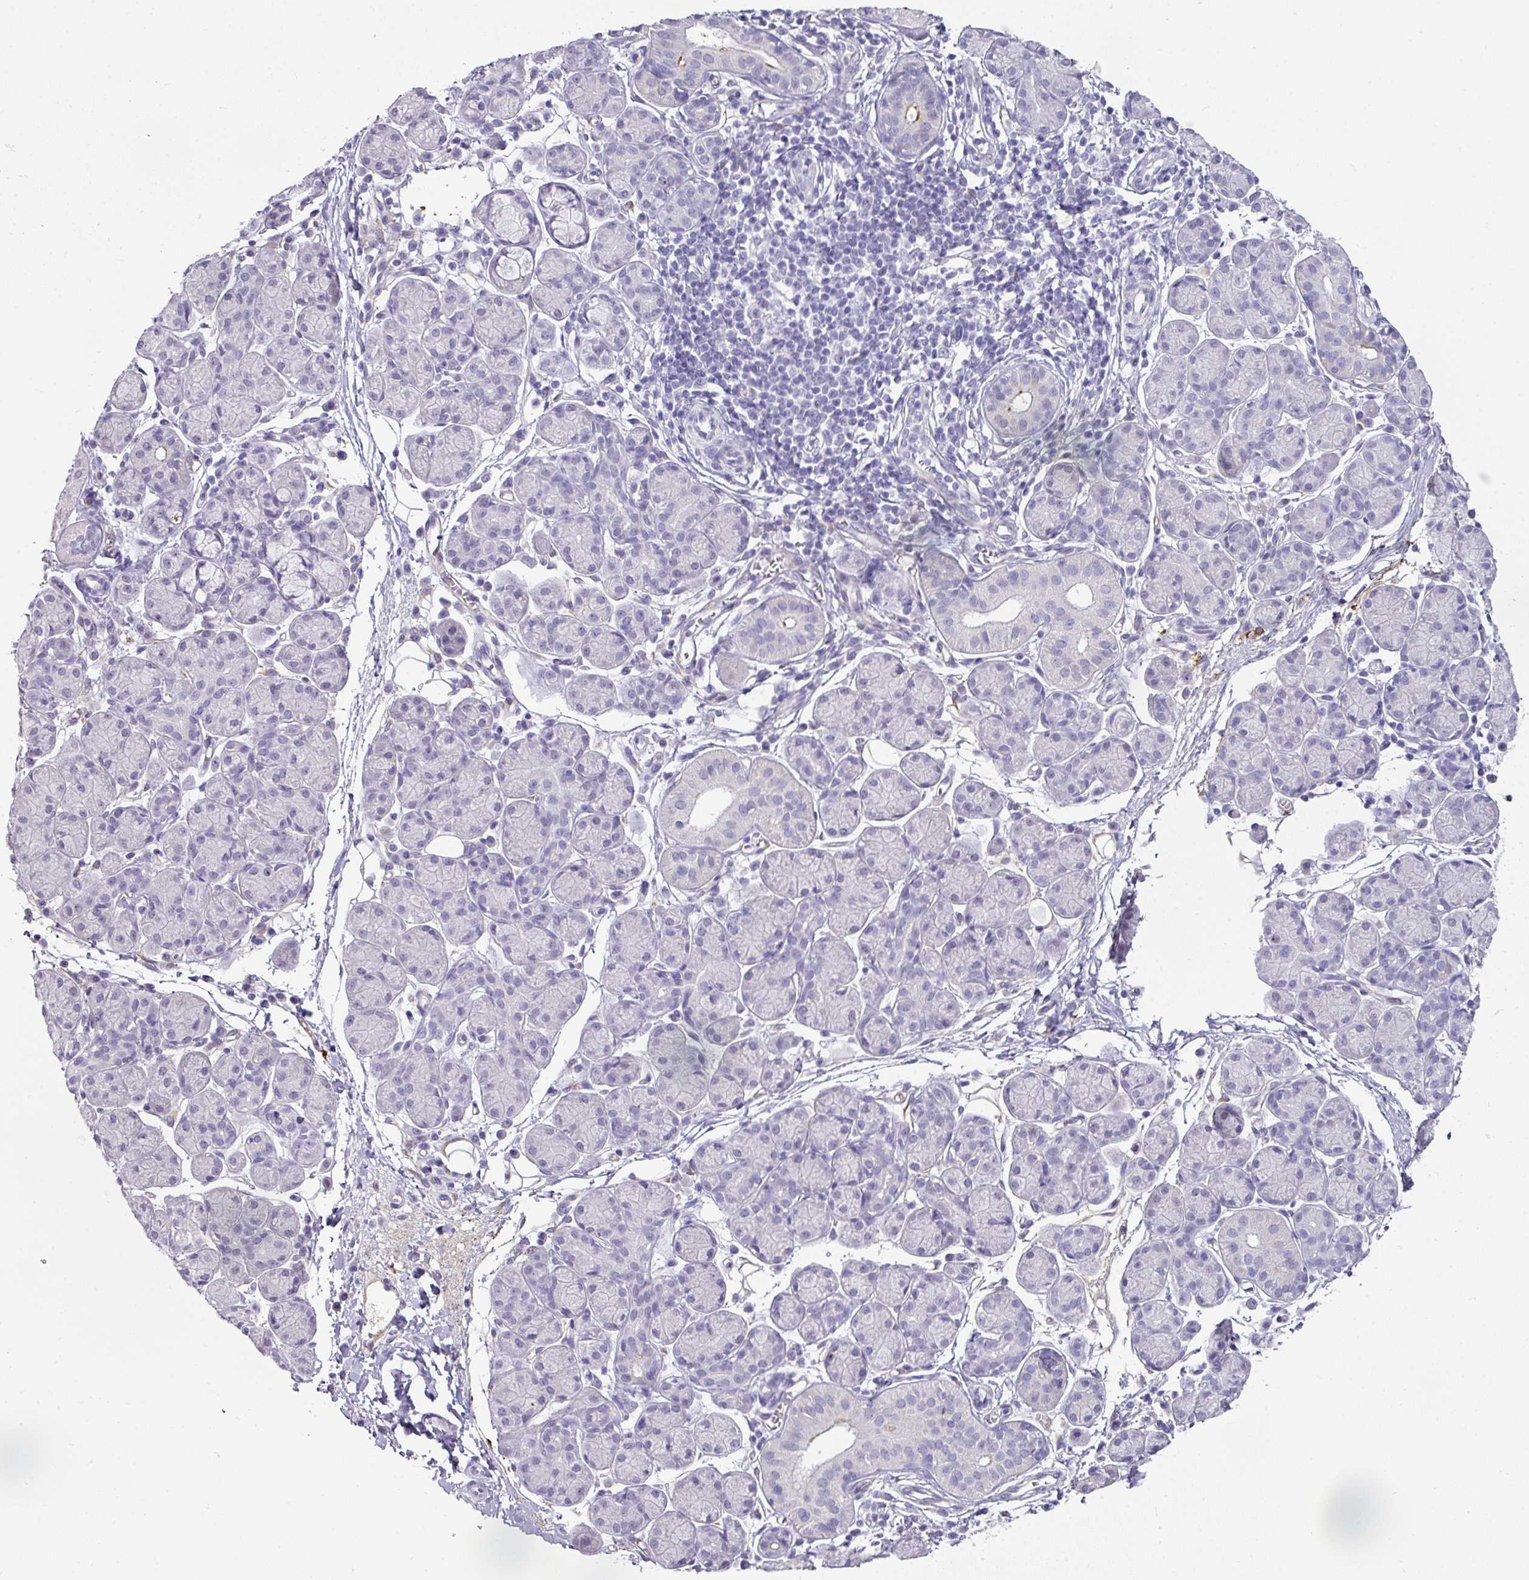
{"staining": {"intensity": "negative", "quantity": "none", "location": "none"}, "tissue": "salivary gland", "cell_type": "Glandular cells", "image_type": "normal", "snomed": [{"axis": "morphology", "description": "Normal tissue, NOS"}, {"axis": "morphology", "description": "Inflammation, NOS"}, {"axis": "topography", "description": "Lymph node"}, {"axis": "topography", "description": "Salivary gland"}], "caption": "Human salivary gland stained for a protein using immunohistochemistry (IHC) reveals no staining in glandular cells.", "gene": "FGF17", "patient": {"sex": "male", "age": 3}}